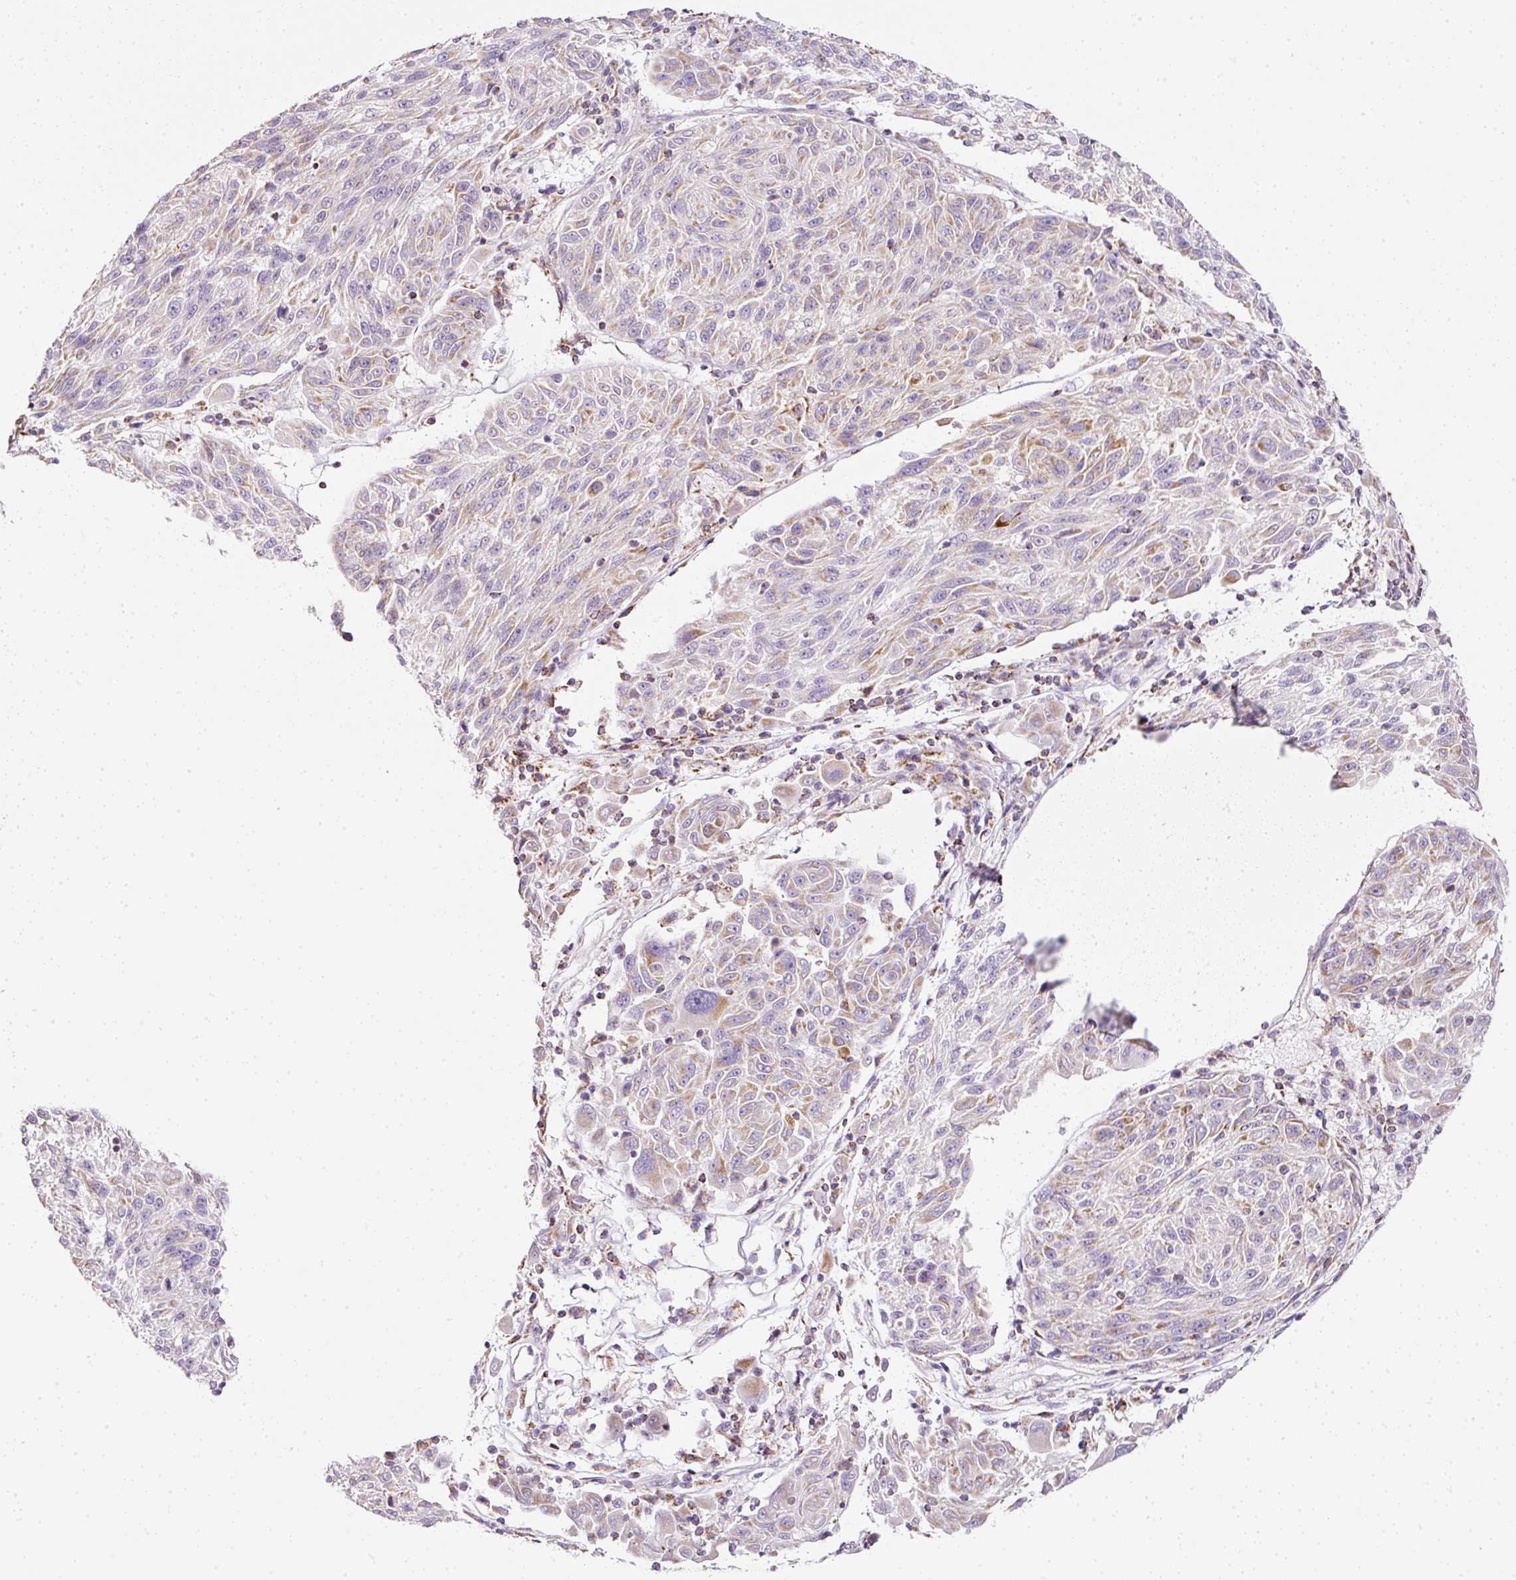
{"staining": {"intensity": "moderate", "quantity": "25%-75%", "location": "cytoplasmic/membranous"}, "tissue": "melanoma", "cell_type": "Tumor cells", "image_type": "cancer", "snomed": [{"axis": "morphology", "description": "Malignant melanoma, NOS"}, {"axis": "topography", "description": "Skin"}], "caption": "High-power microscopy captured an immunohistochemistry micrograph of malignant melanoma, revealing moderate cytoplasmic/membranous staining in about 25%-75% of tumor cells.", "gene": "SDHA", "patient": {"sex": "male", "age": 53}}